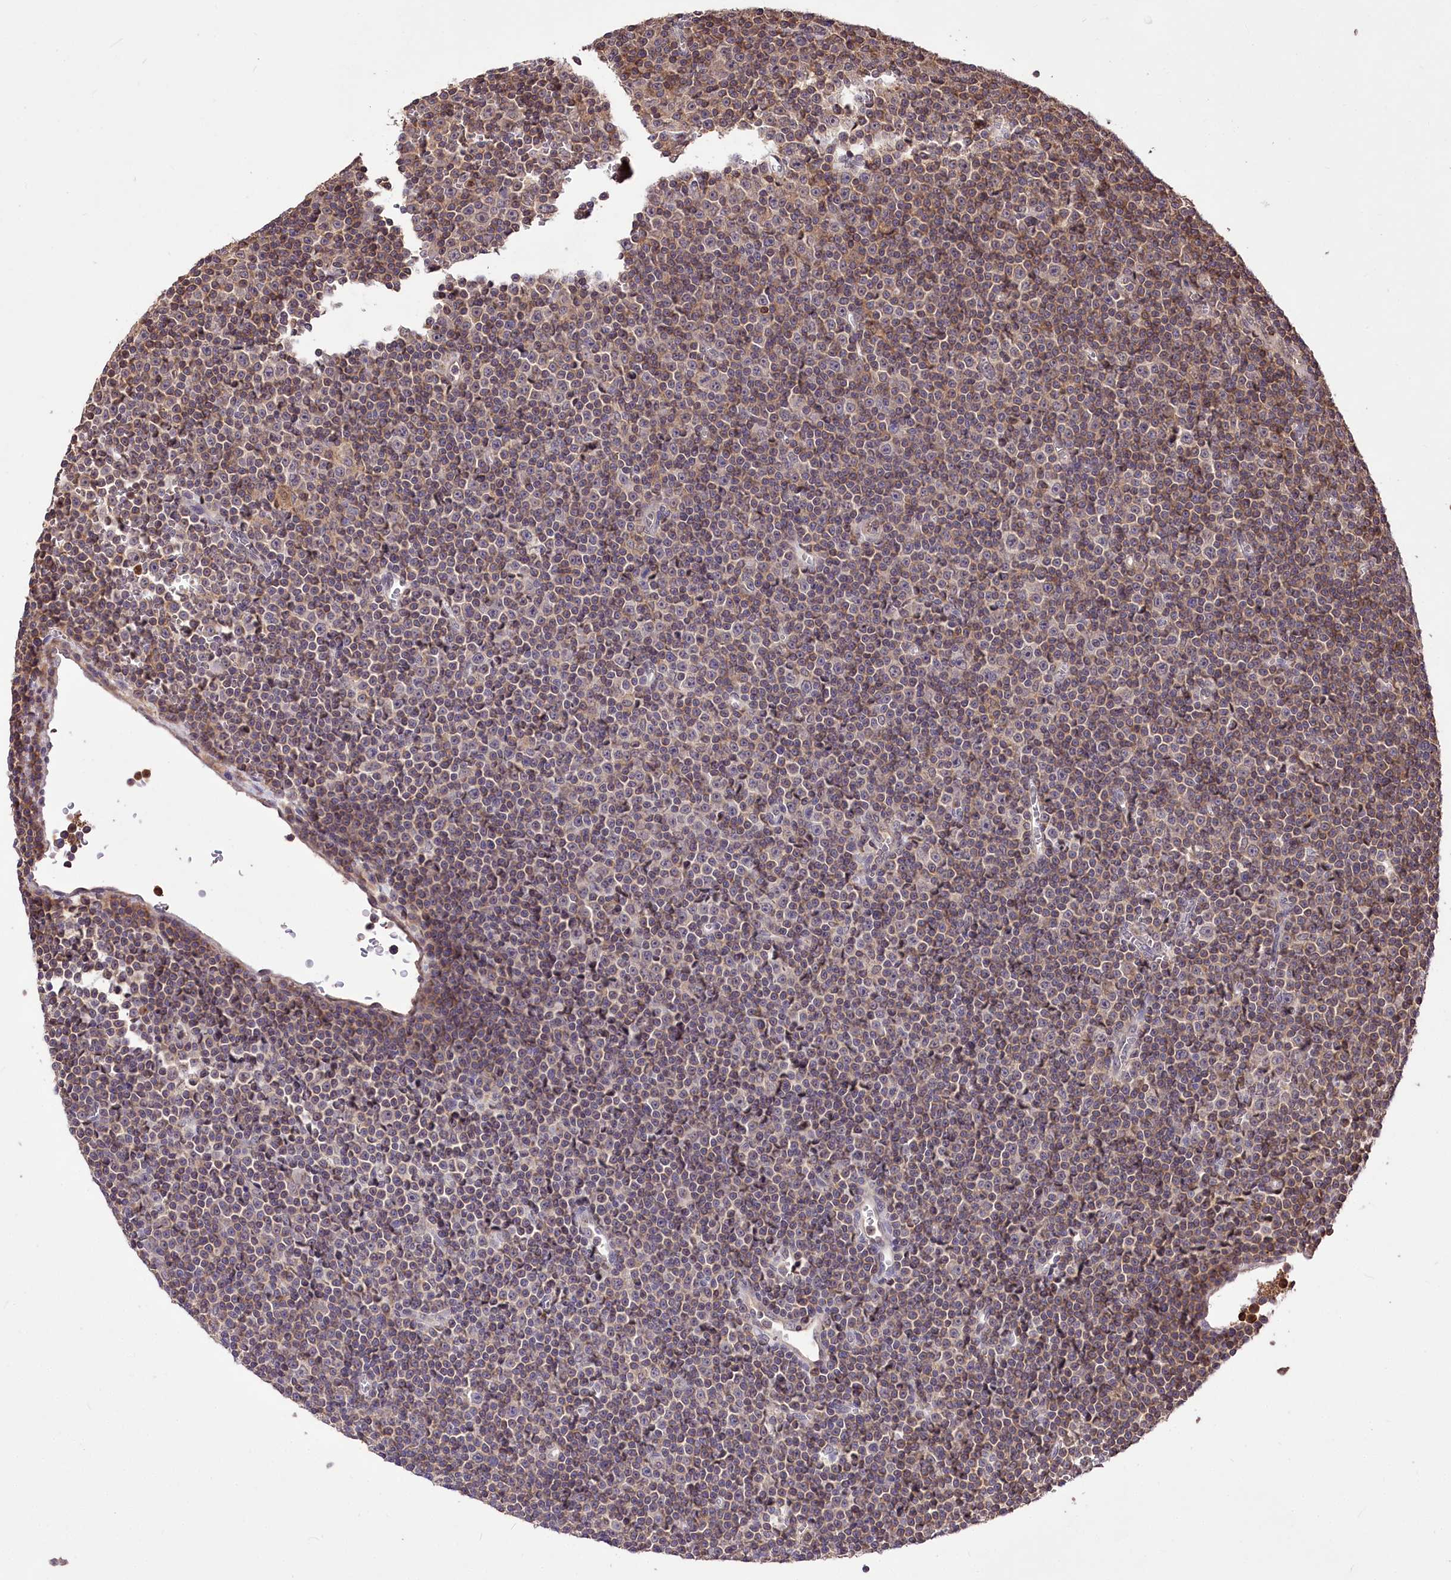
{"staining": {"intensity": "weak", "quantity": "25%-75%", "location": "cytoplasmic/membranous"}, "tissue": "lymphoma", "cell_type": "Tumor cells", "image_type": "cancer", "snomed": [{"axis": "morphology", "description": "Malignant lymphoma, non-Hodgkin's type, Low grade"}, {"axis": "topography", "description": "Lymph node"}], "caption": "There is low levels of weak cytoplasmic/membranous expression in tumor cells of lymphoma, as demonstrated by immunohistochemical staining (brown color).", "gene": "SERGEF", "patient": {"sex": "female", "age": 67}}